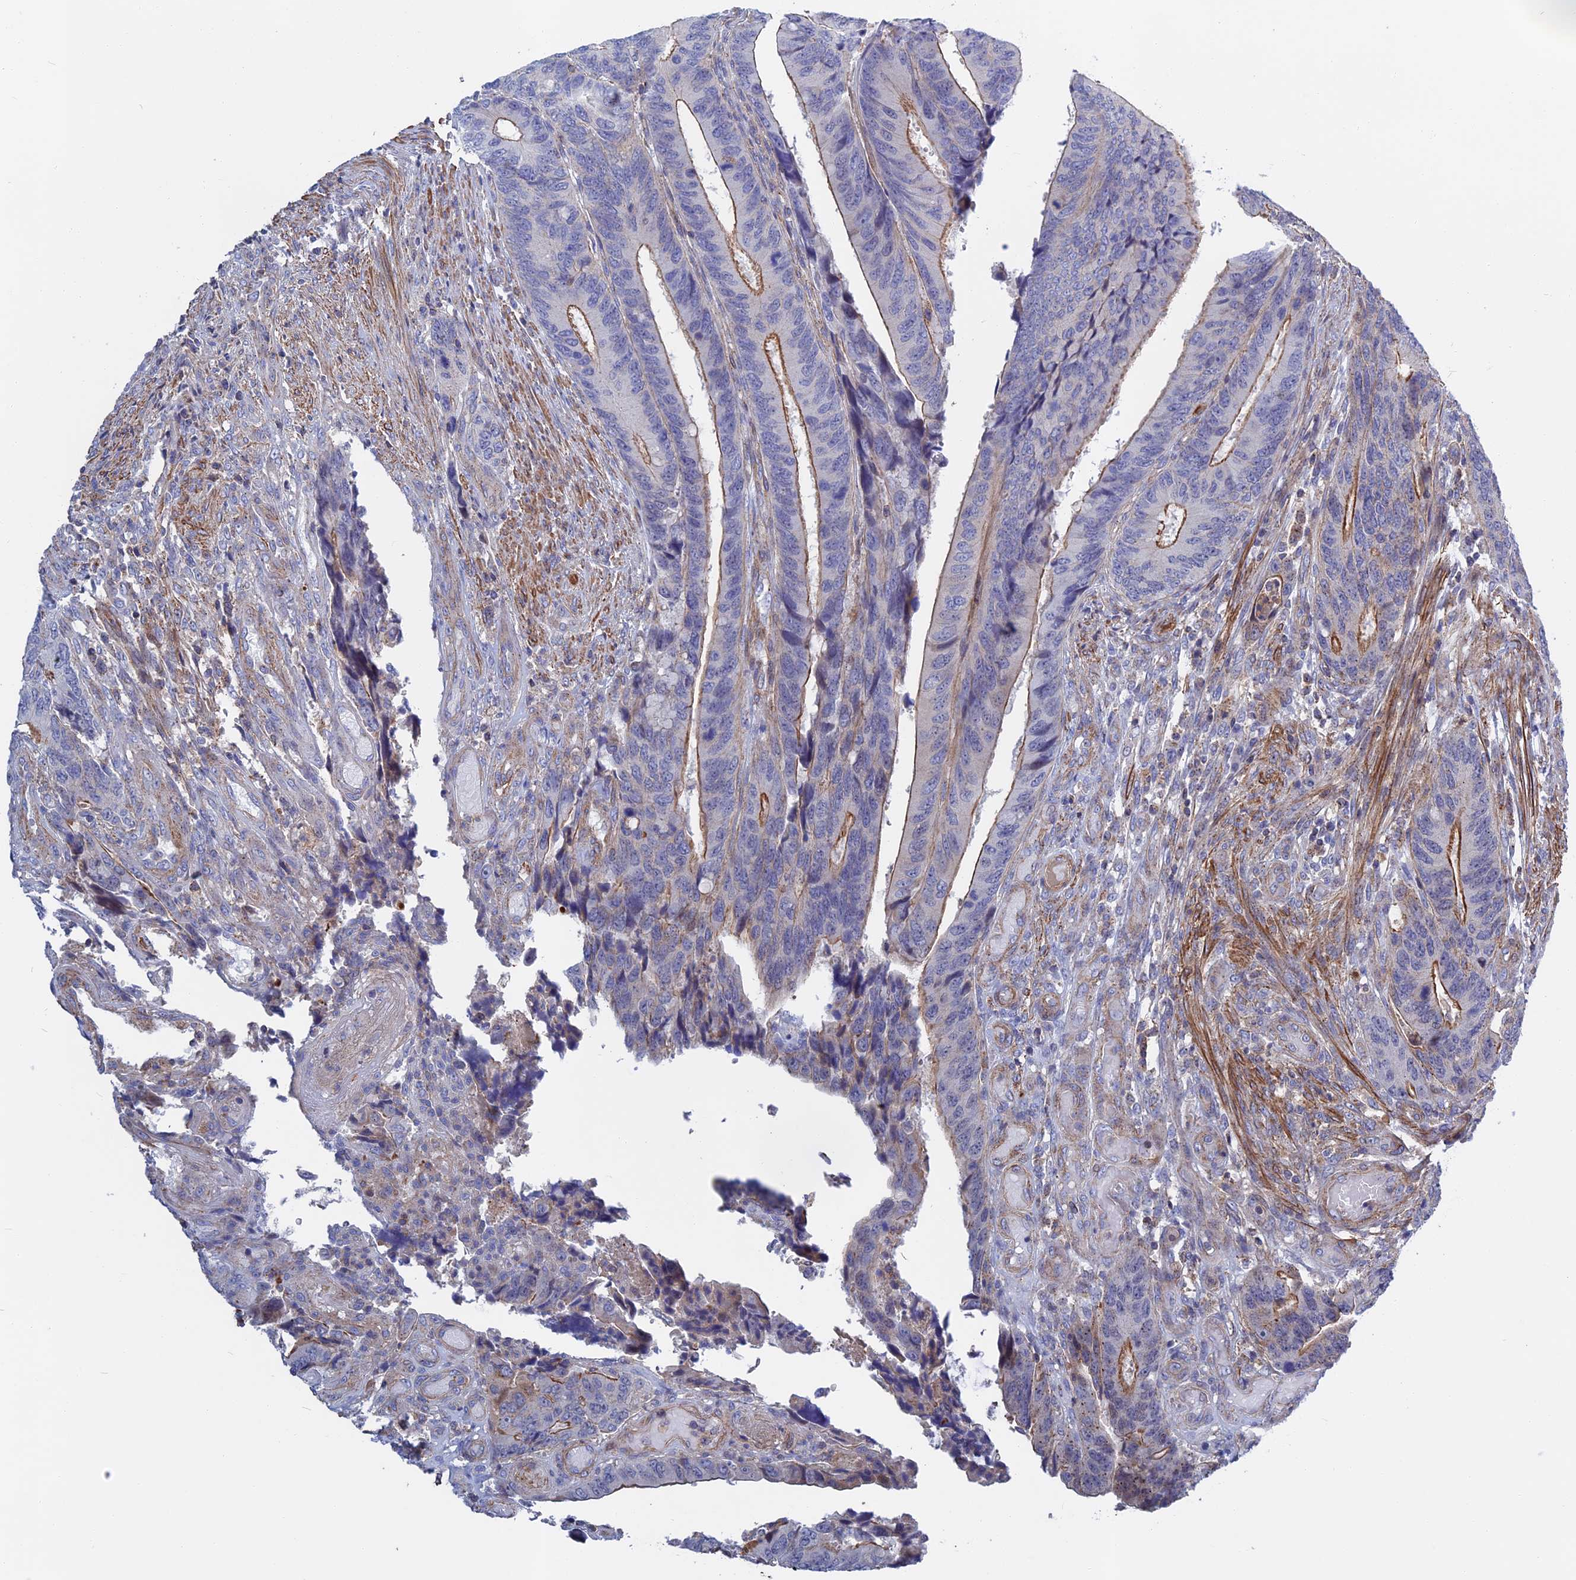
{"staining": {"intensity": "moderate", "quantity": "<25%", "location": "cytoplasmic/membranous"}, "tissue": "colorectal cancer", "cell_type": "Tumor cells", "image_type": "cancer", "snomed": [{"axis": "morphology", "description": "Adenocarcinoma, NOS"}, {"axis": "topography", "description": "Colon"}], "caption": "This image displays immunohistochemistry (IHC) staining of human colorectal cancer (adenocarcinoma), with low moderate cytoplasmic/membranous positivity in approximately <25% of tumor cells.", "gene": "LYPD5", "patient": {"sex": "male", "age": 87}}